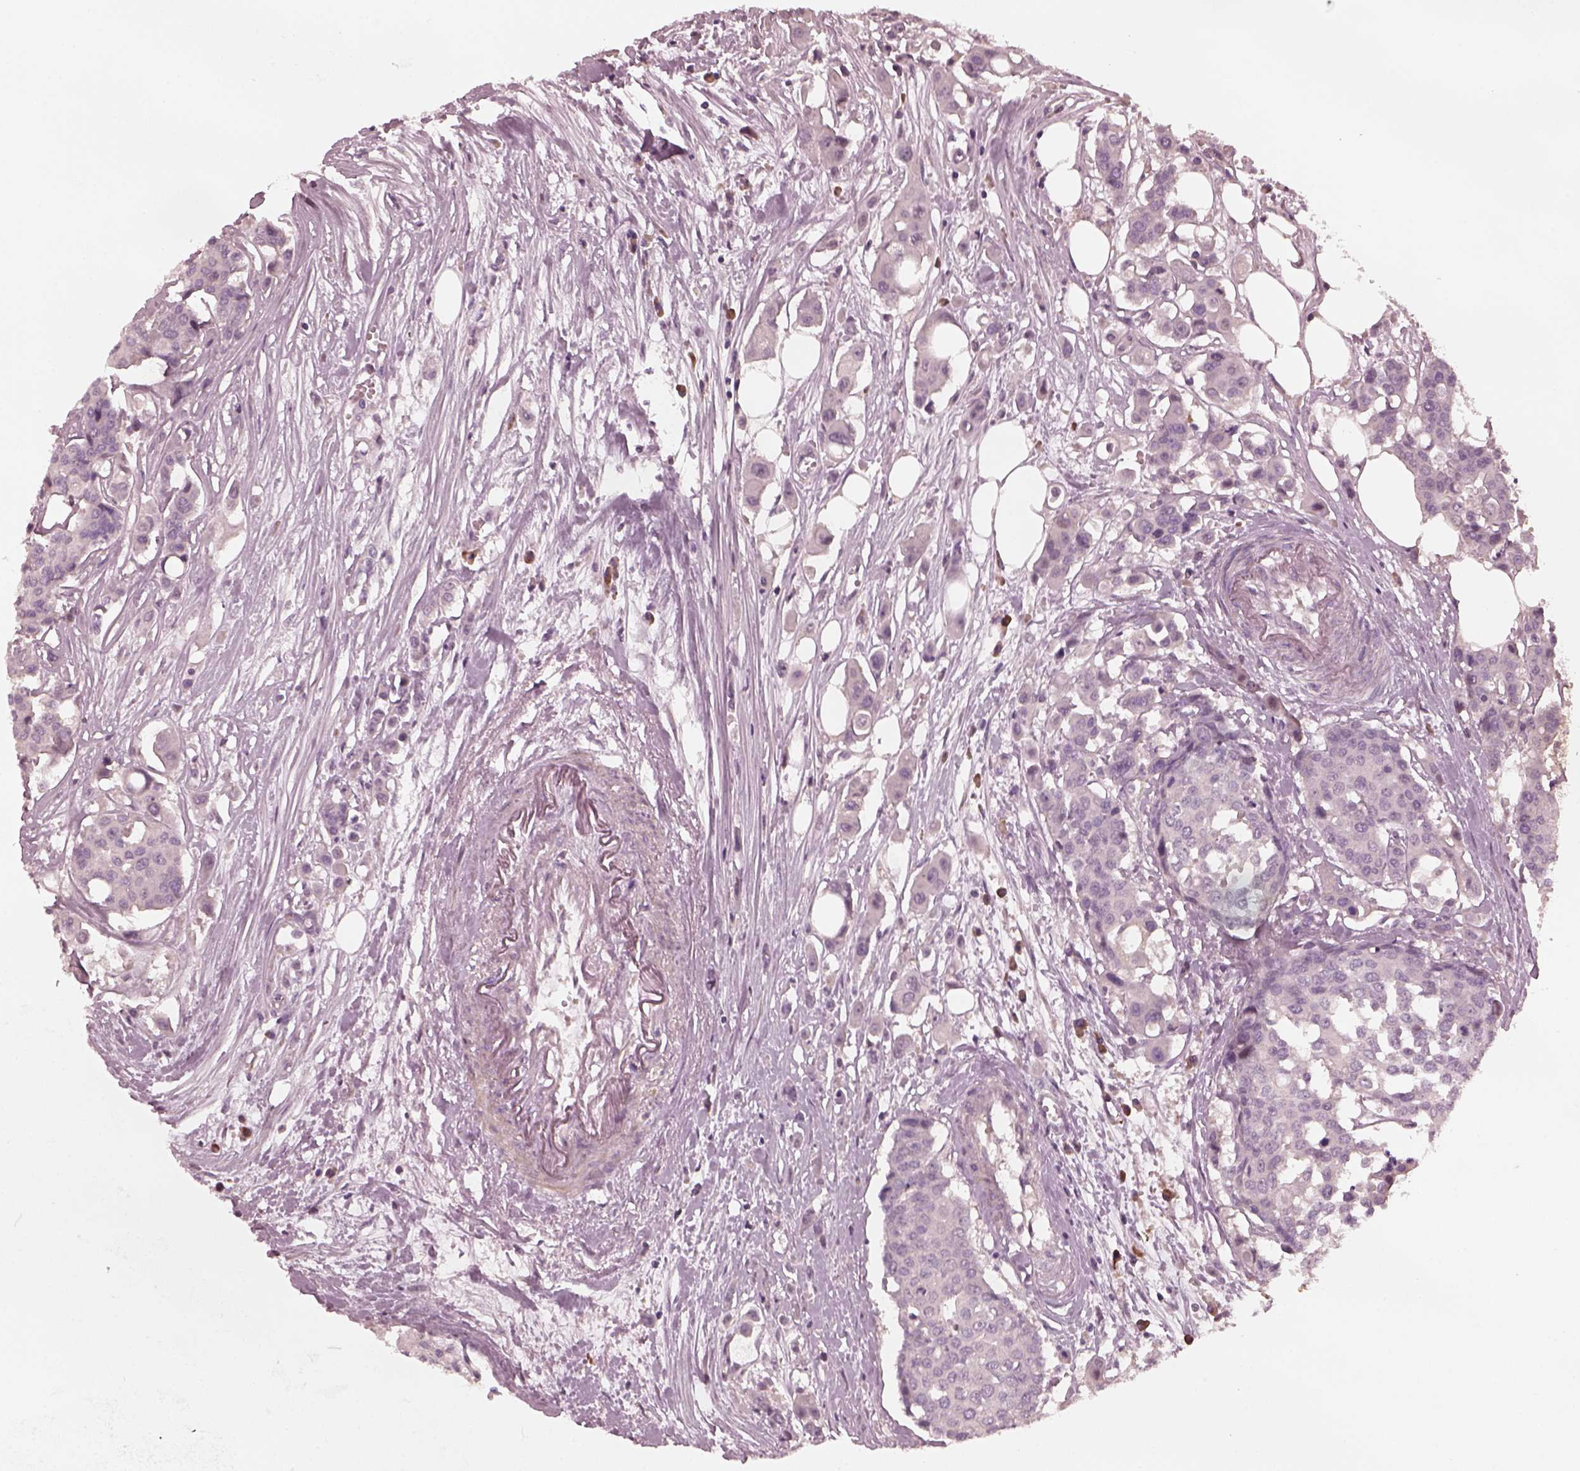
{"staining": {"intensity": "negative", "quantity": "none", "location": "none"}, "tissue": "carcinoid", "cell_type": "Tumor cells", "image_type": "cancer", "snomed": [{"axis": "morphology", "description": "Carcinoid, malignant, NOS"}, {"axis": "topography", "description": "Colon"}], "caption": "Tumor cells are negative for protein expression in human malignant carcinoid. (Brightfield microscopy of DAB immunohistochemistry (IHC) at high magnification).", "gene": "OPTC", "patient": {"sex": "male", "age": 81}}